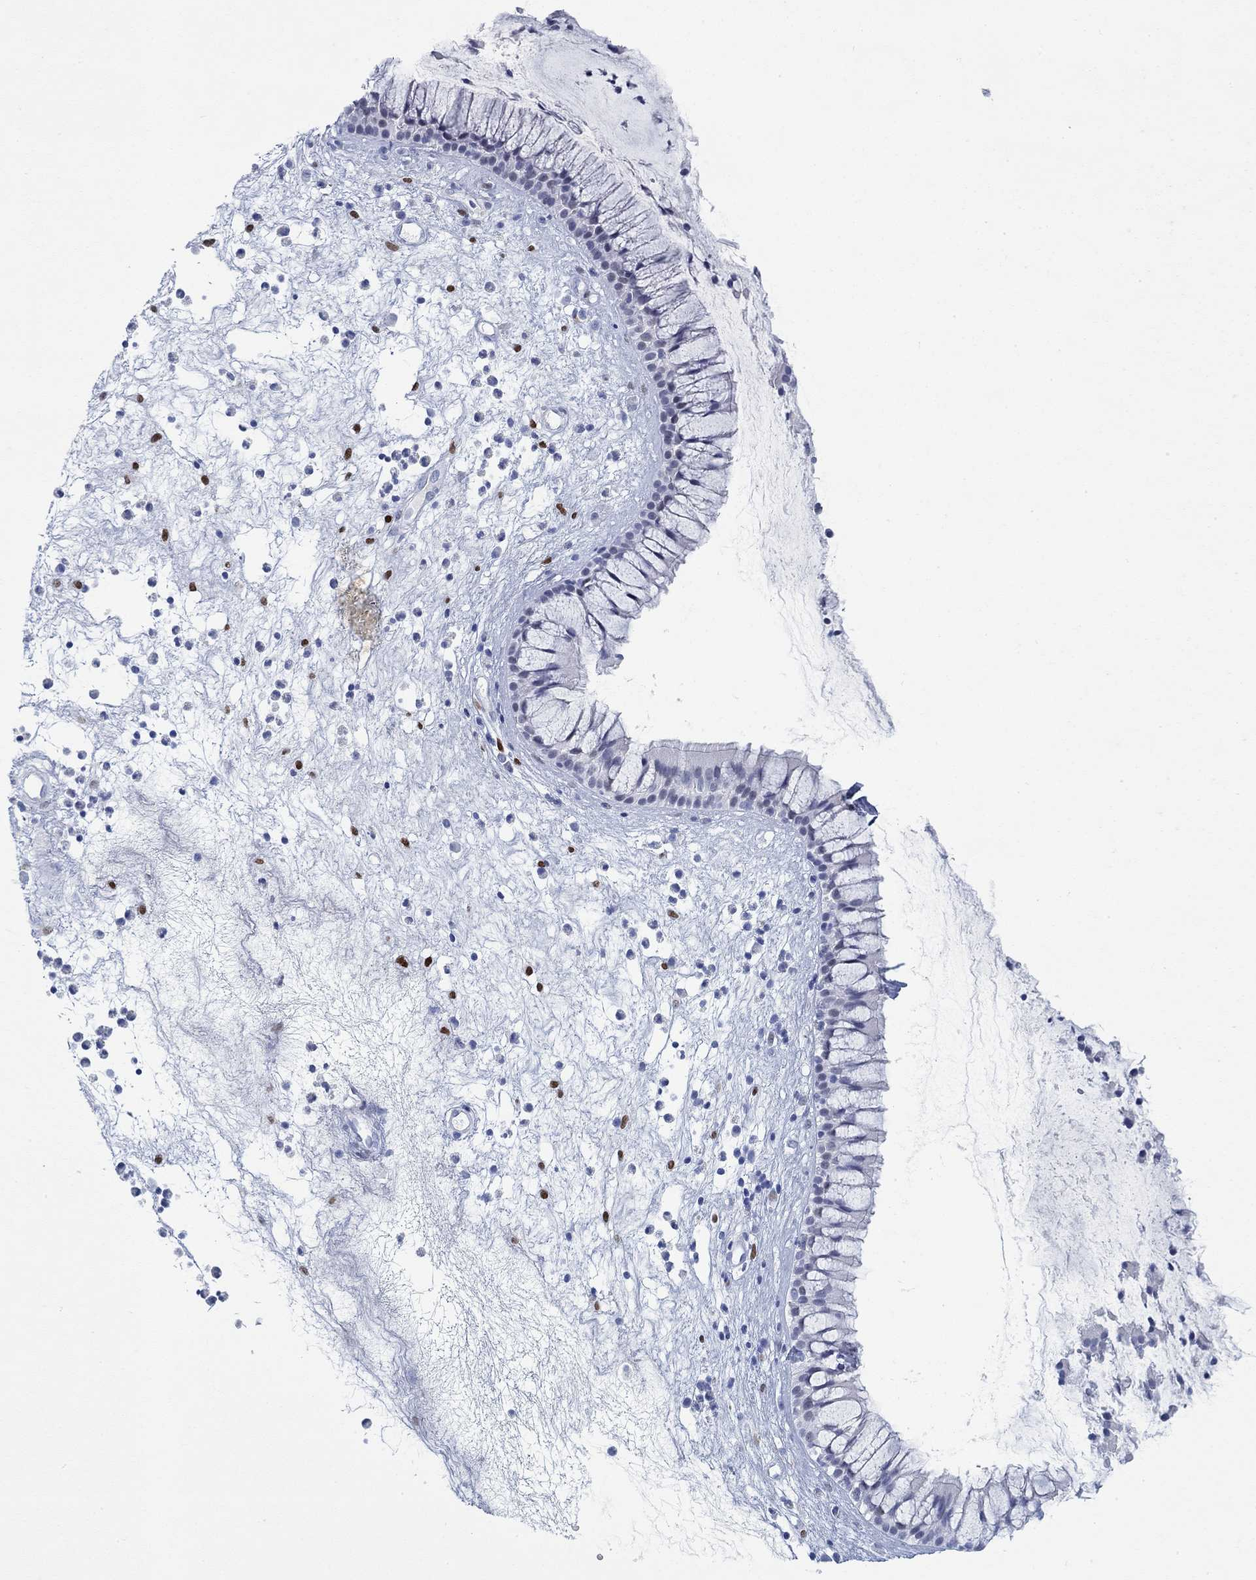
{"staining": {"intensity": "negative", "quantity": "none", "location": "none"}, "tissue": "nasopharynx", "cell_type": "Respiratory epithelial cells", "image_type": "normal", "snomed": [{"axis": "morphology", "description": "Normal tissue, NOS"}, {"axis": "topography", "description": "Nasopharynx"}], "caption": "IHC image of benign human nasopharynx stained for a protein (brown), which demonstrates no staining in respiratory epithelial cells.", "gene": "PAX9", "patient": {"sex": "male", "age": 77}}